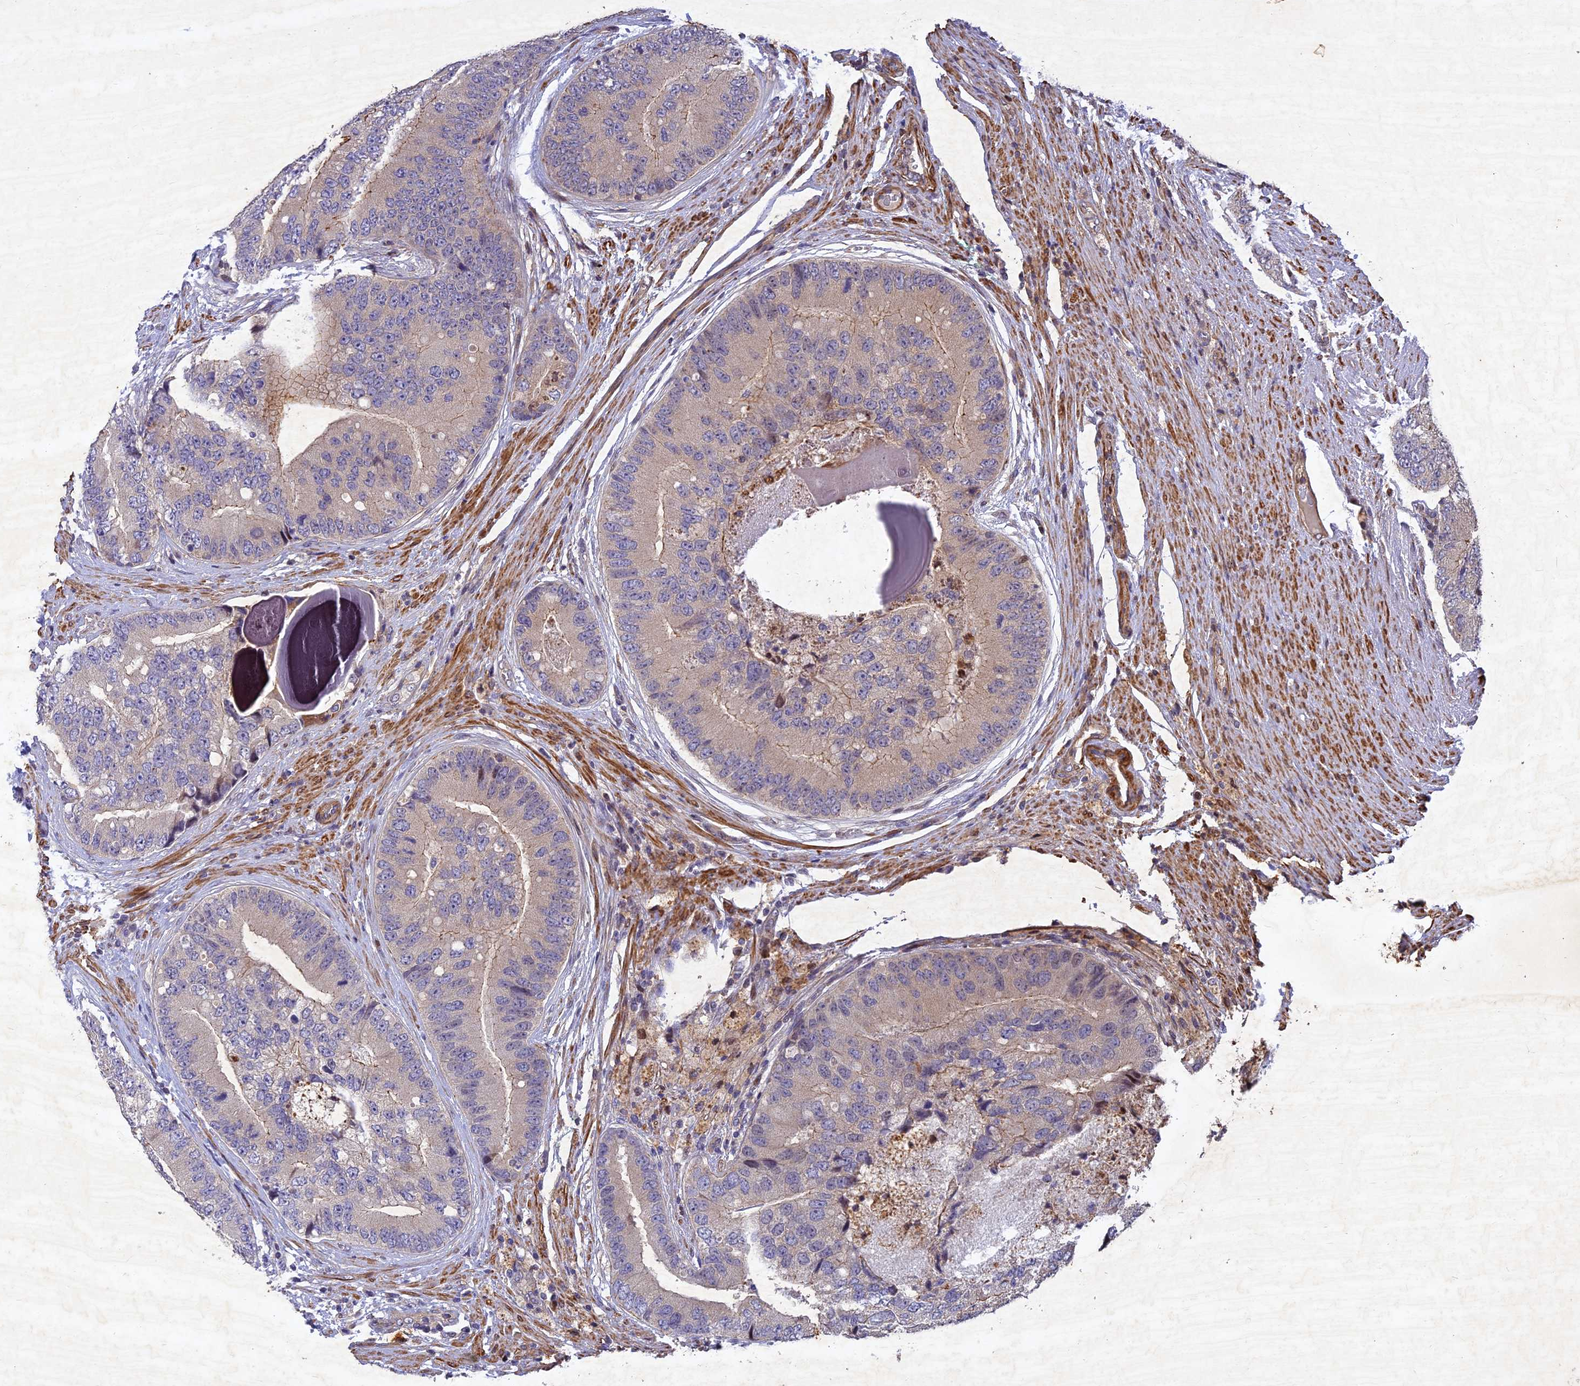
{"staining": {"intensity": "moderate", "quantity": "<25%", "location": "nuclear"}, "tissue": "prostate cancer", "cell_type": "Tumor cells", "image_type": "cancer", "snomed": [{"axis": "morphology", "description": "Adenocarcinoma, High grade"}, {"axis": "topography", "description": "Prostate"}], "caption": "Immunohistochemistry (IHC) histopathology image of neoplastic tissue: human prostate cancer (adenocarcinoma (high-grade)) stained using immunohistochemistry (IHC) displays low levels of moderate protein expression localized specifically in the nuclear of tumor cells, appearing as a nuclear brown color.", "gene": "RELCH", "patient": {"sex": "male", "age": 70}}